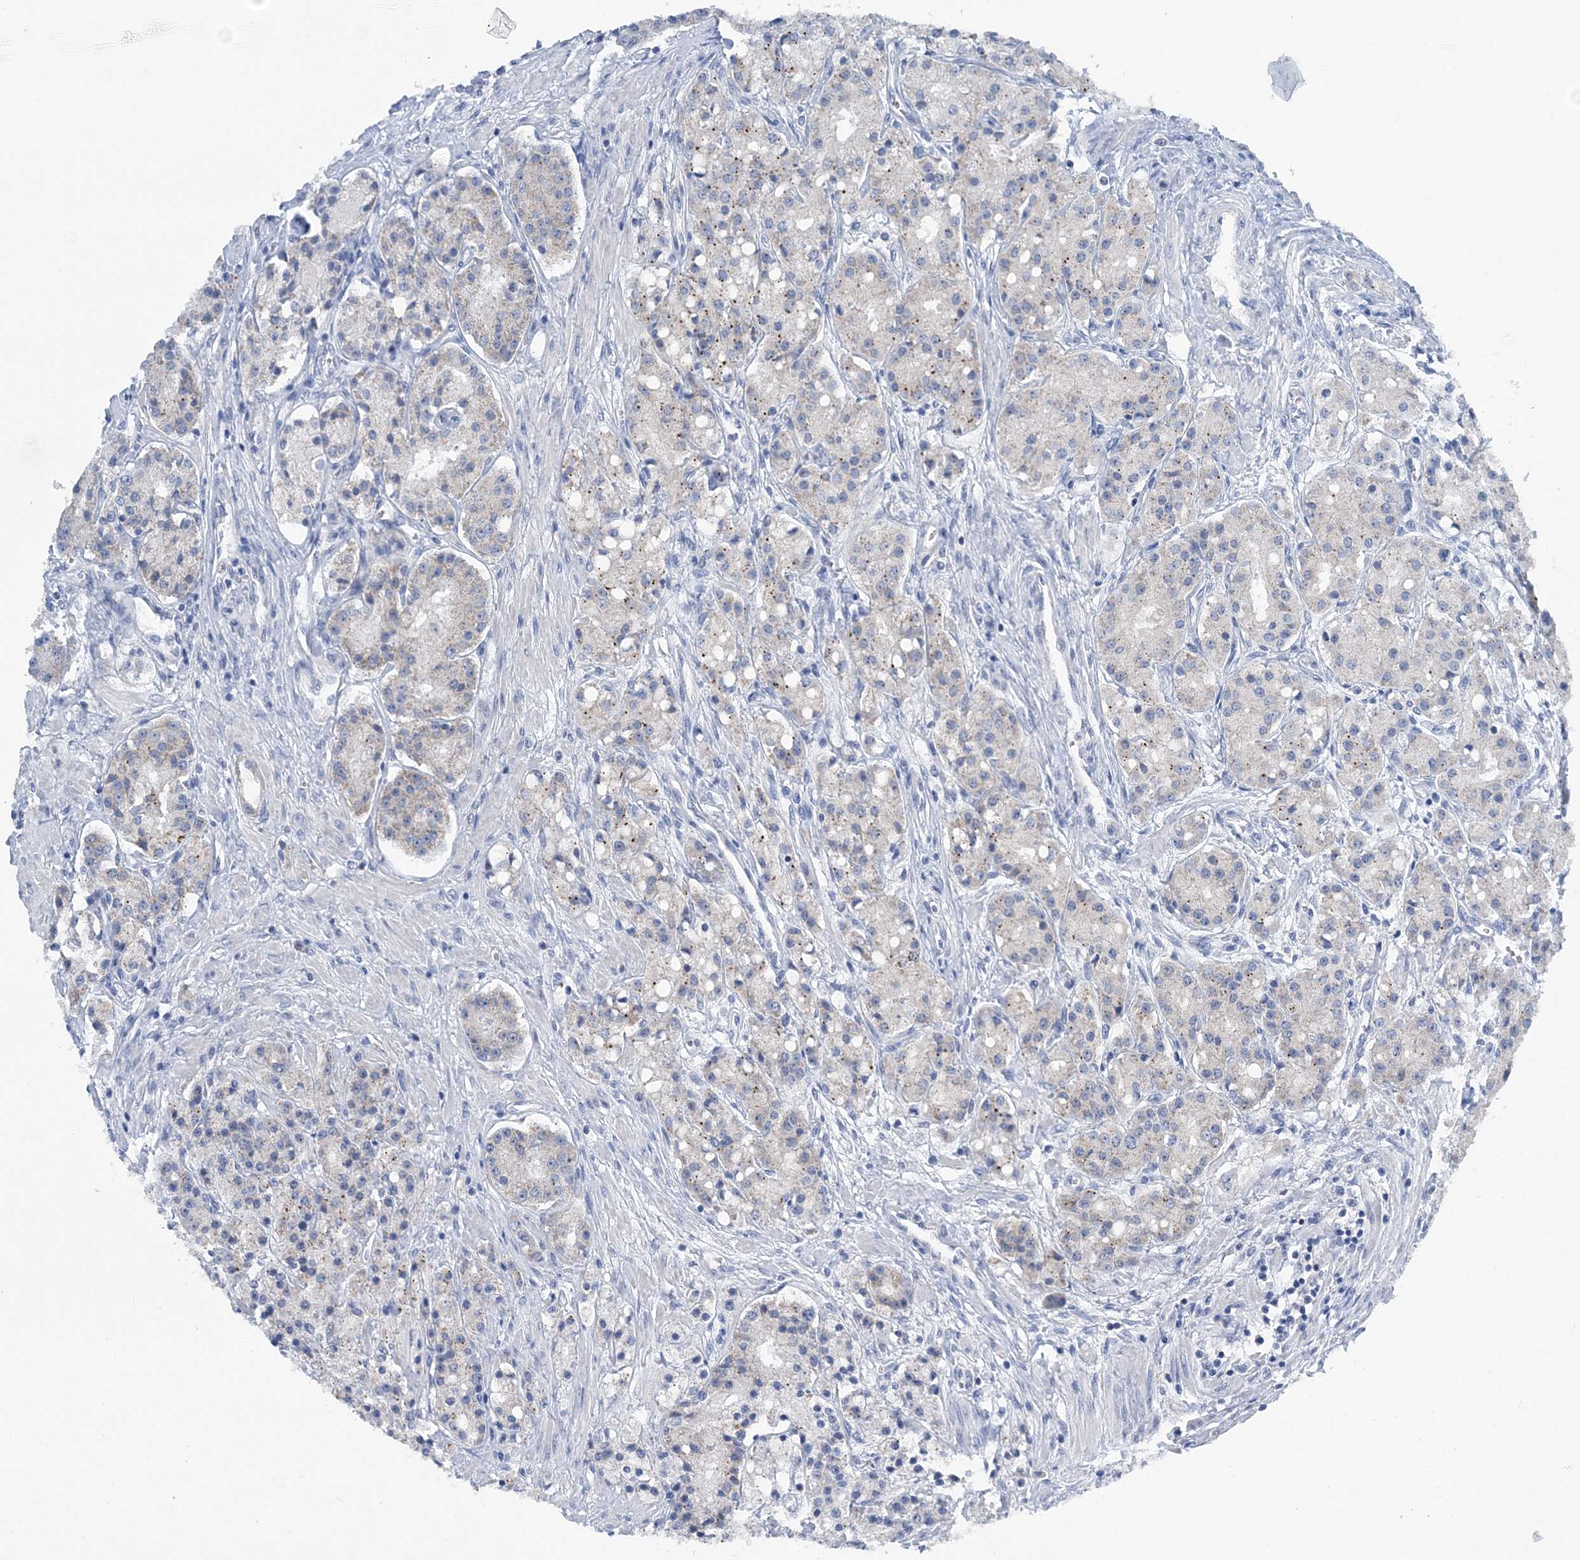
{"staining": {"intensity": "weak", "quantity": "<25%", "location": "cytoplasmic/membranous"}, "tissue": "prostate cancer", "cell_type": "Tumor cells", "image_type": "cancer", "snomed": [{"axis": "morphology", "description": "Adenocarcinoma, High grade"}, {"axis": "topography", "description": "Prostate"}], "caption": "IHC photomicrograph of human prostate cancer stained for a protein (brown), which demonstrates no positivity in tumor cells.", "gene": "COPE", "patient": {"sex": "male", "age": 60}}